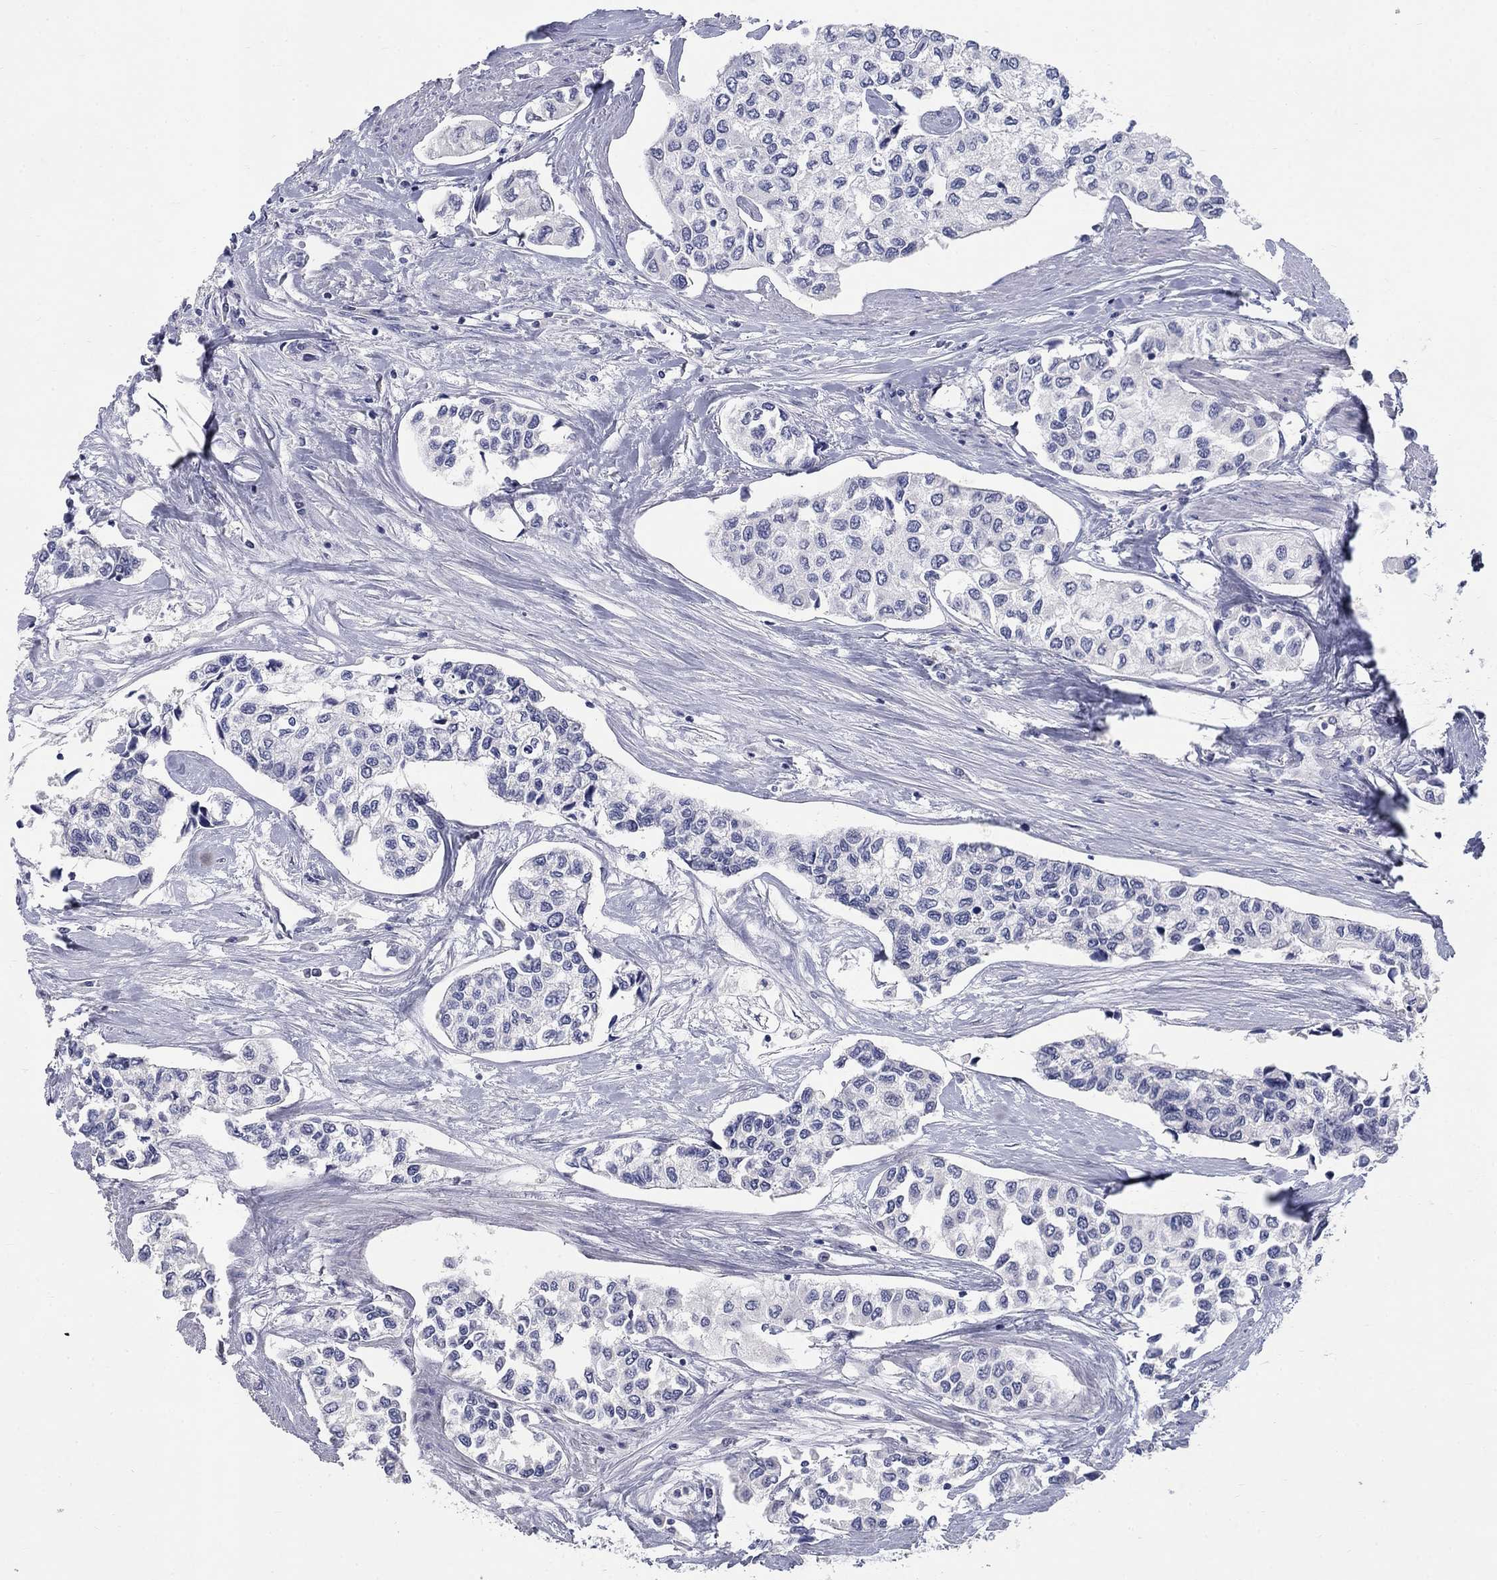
{"staining": {"intensity": "negative", "quantity": "none", "location": "none"}, "tissue": "urothelial cancer", "cell_type": "Tumor cells", "image_type": "cancer", "snomed": [{"axis": "morphology", "description": "Urothelial carcinoma, High grade"}, {"axis": "topography", "description": "Urinary bladder"}], "caption": "This photomicrograph is of urothelial cancer stained with IHC to label a protein in brown with the nuclei are counter-stained blue. There is no positivity in tumor cells. (Brightfield microscopy of DAB (3,3'-diaminobenzidine) immunohistochemistry at high magnification).", "gene": "ELAVL4", "patient": {"sex": "male", "age": 73}}